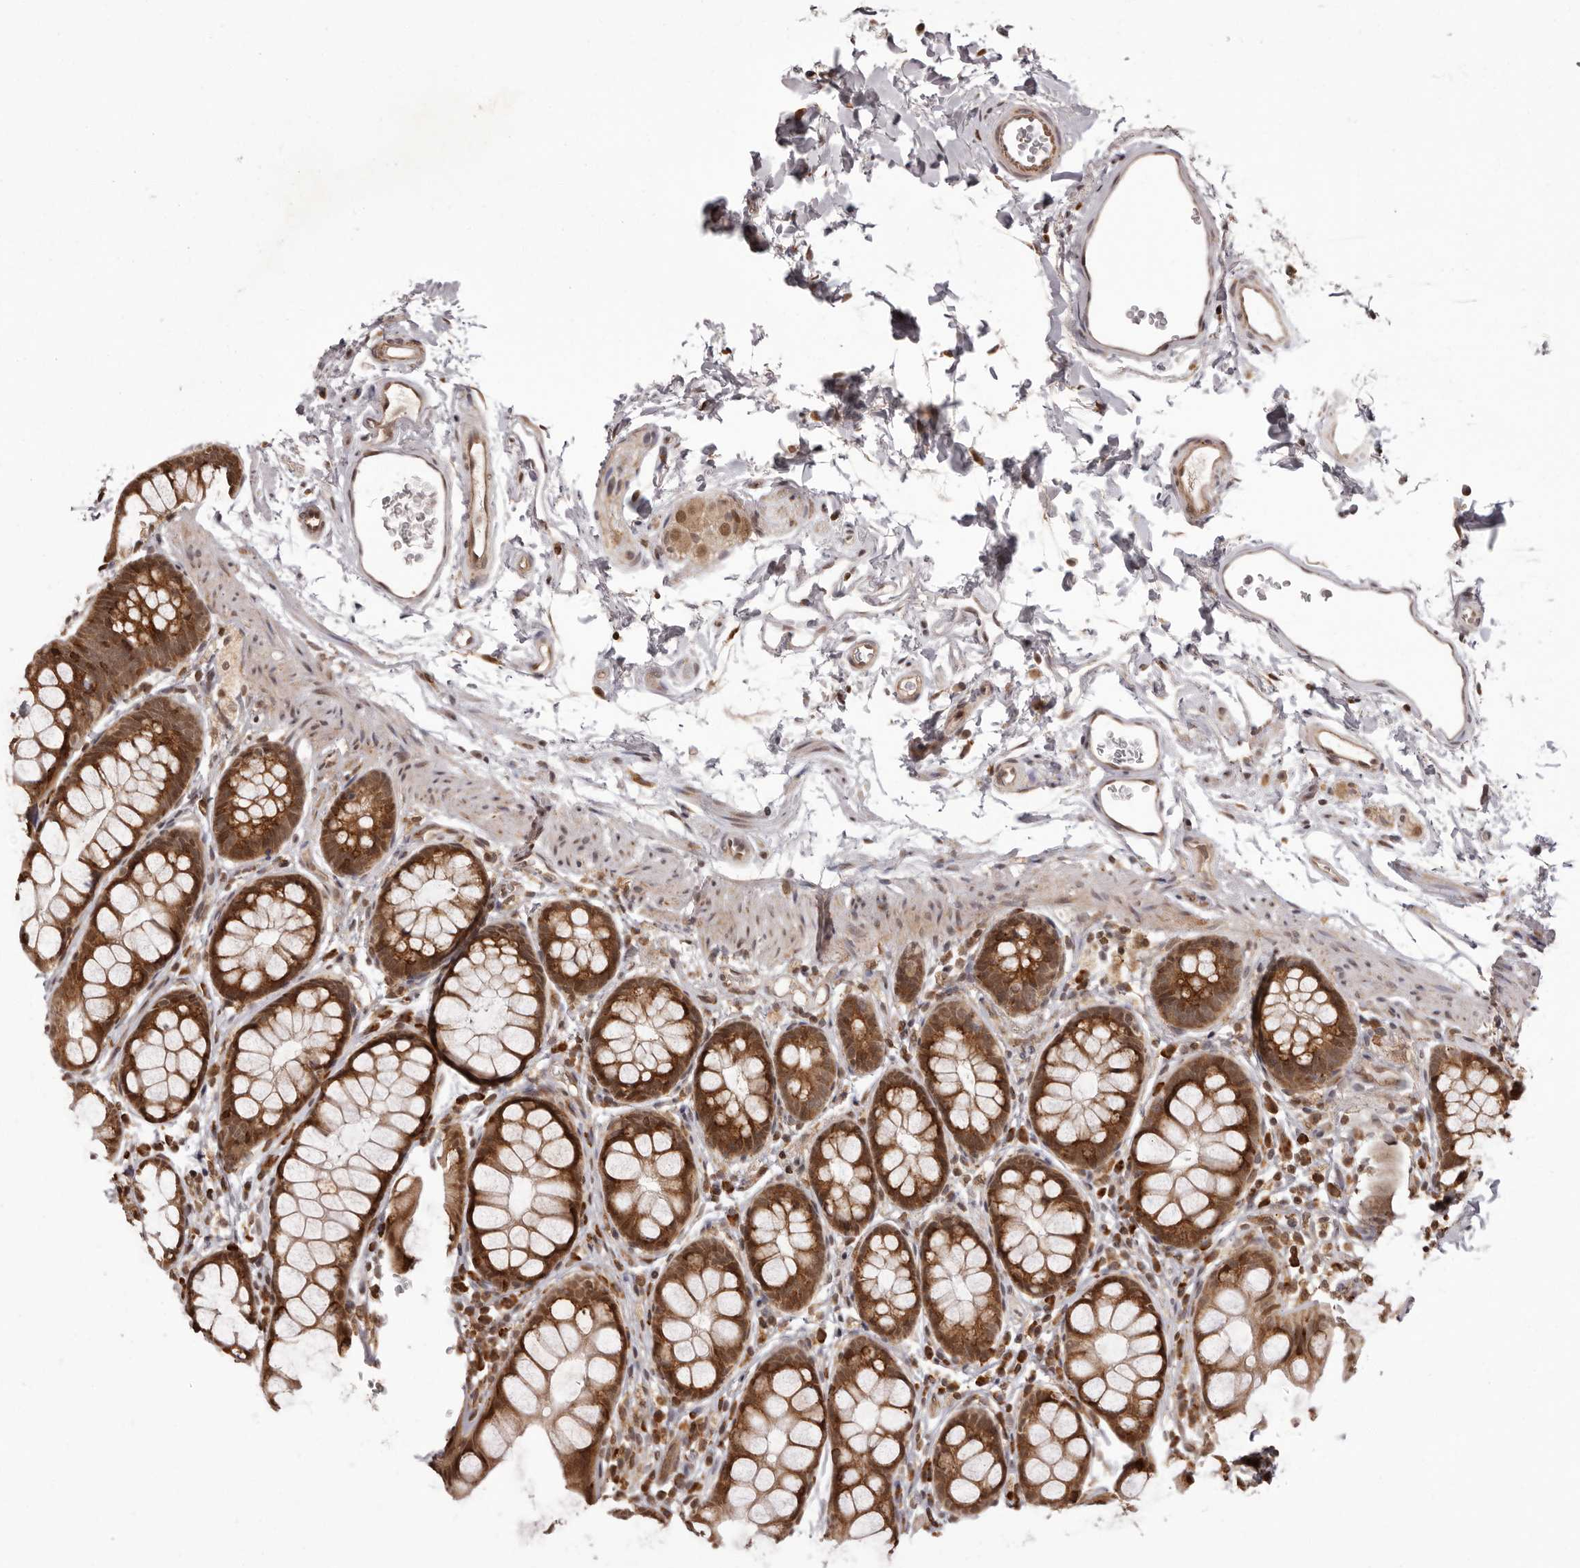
{"staining": {"intensity": "strong", "quantity": ">75%", "location": "cytoplasmic/membranous"}, "tissue": "rectum", "cell_type": "Glandular cells", "image_type": "normal", "snomed": [{"axis": "morphology", "description": "Normal tissue, NOS"}, {"axis": "topography", "description": "Rectum"}], "caption": "Rectum stained with a brown dye demonstrates strong cytoplasmic/membranous positive positivity in about >75% of glandular cells.", "gene": "IL32", "patient": {"sex": "female", "age": 65}}